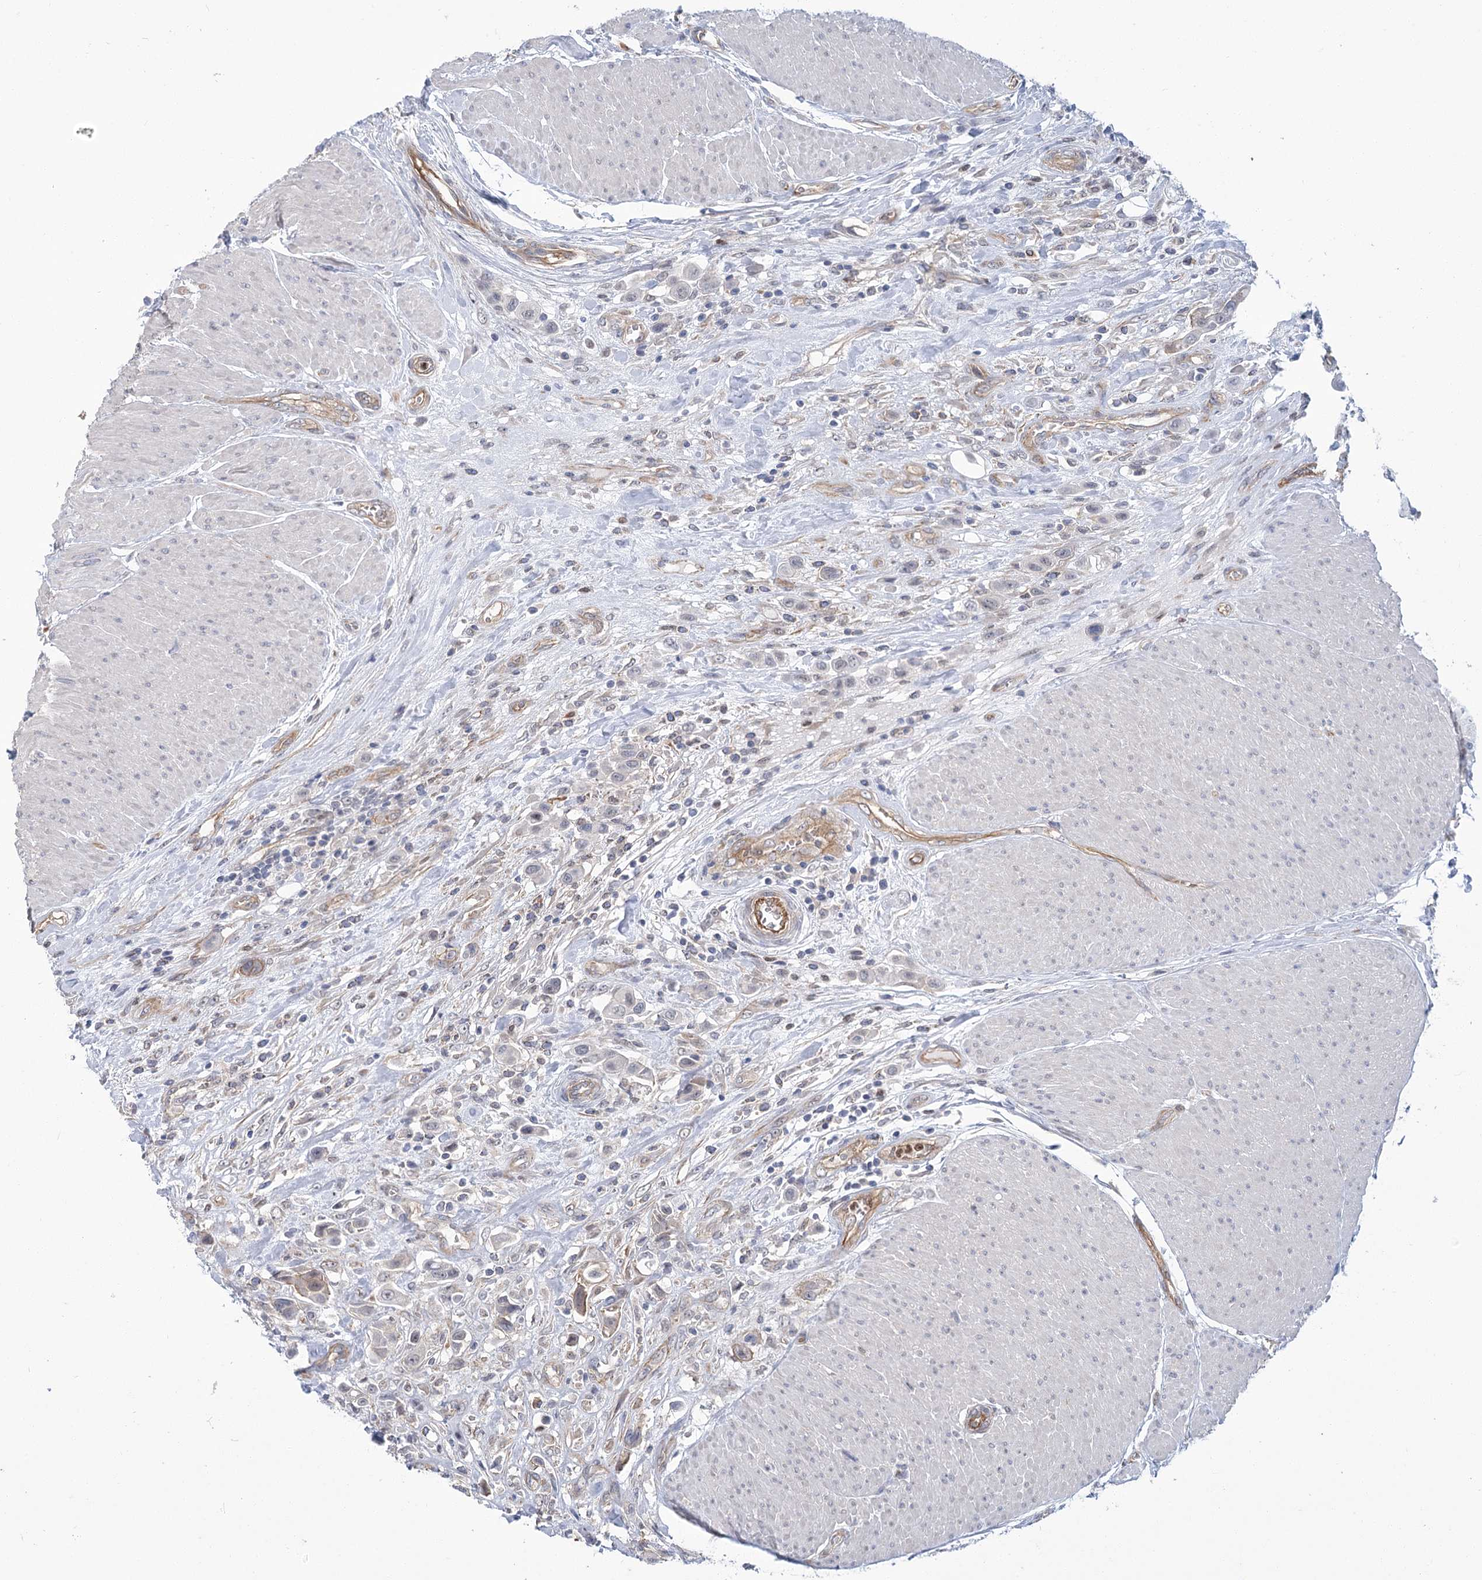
{"staining": {"intensity": "weak", "quantity": "<25%", "location": "cytoplasmic/membranous"}, "tissue": "urothelial cancer", "cell_type": "Tumor cells", "image_type": "cancer", "snomed": [{"axis": "morphology", "description": "Urothelial carcinoma, High grade"}, {"axis": "topography", "description": "Urinary bladder"}], "caption": "Image shows no protein staining in tumor cells of urothelial carcinoma (high-grade) tissue.", "gene": "THAP6", "patient": {"sex": "male", "age": 50}}